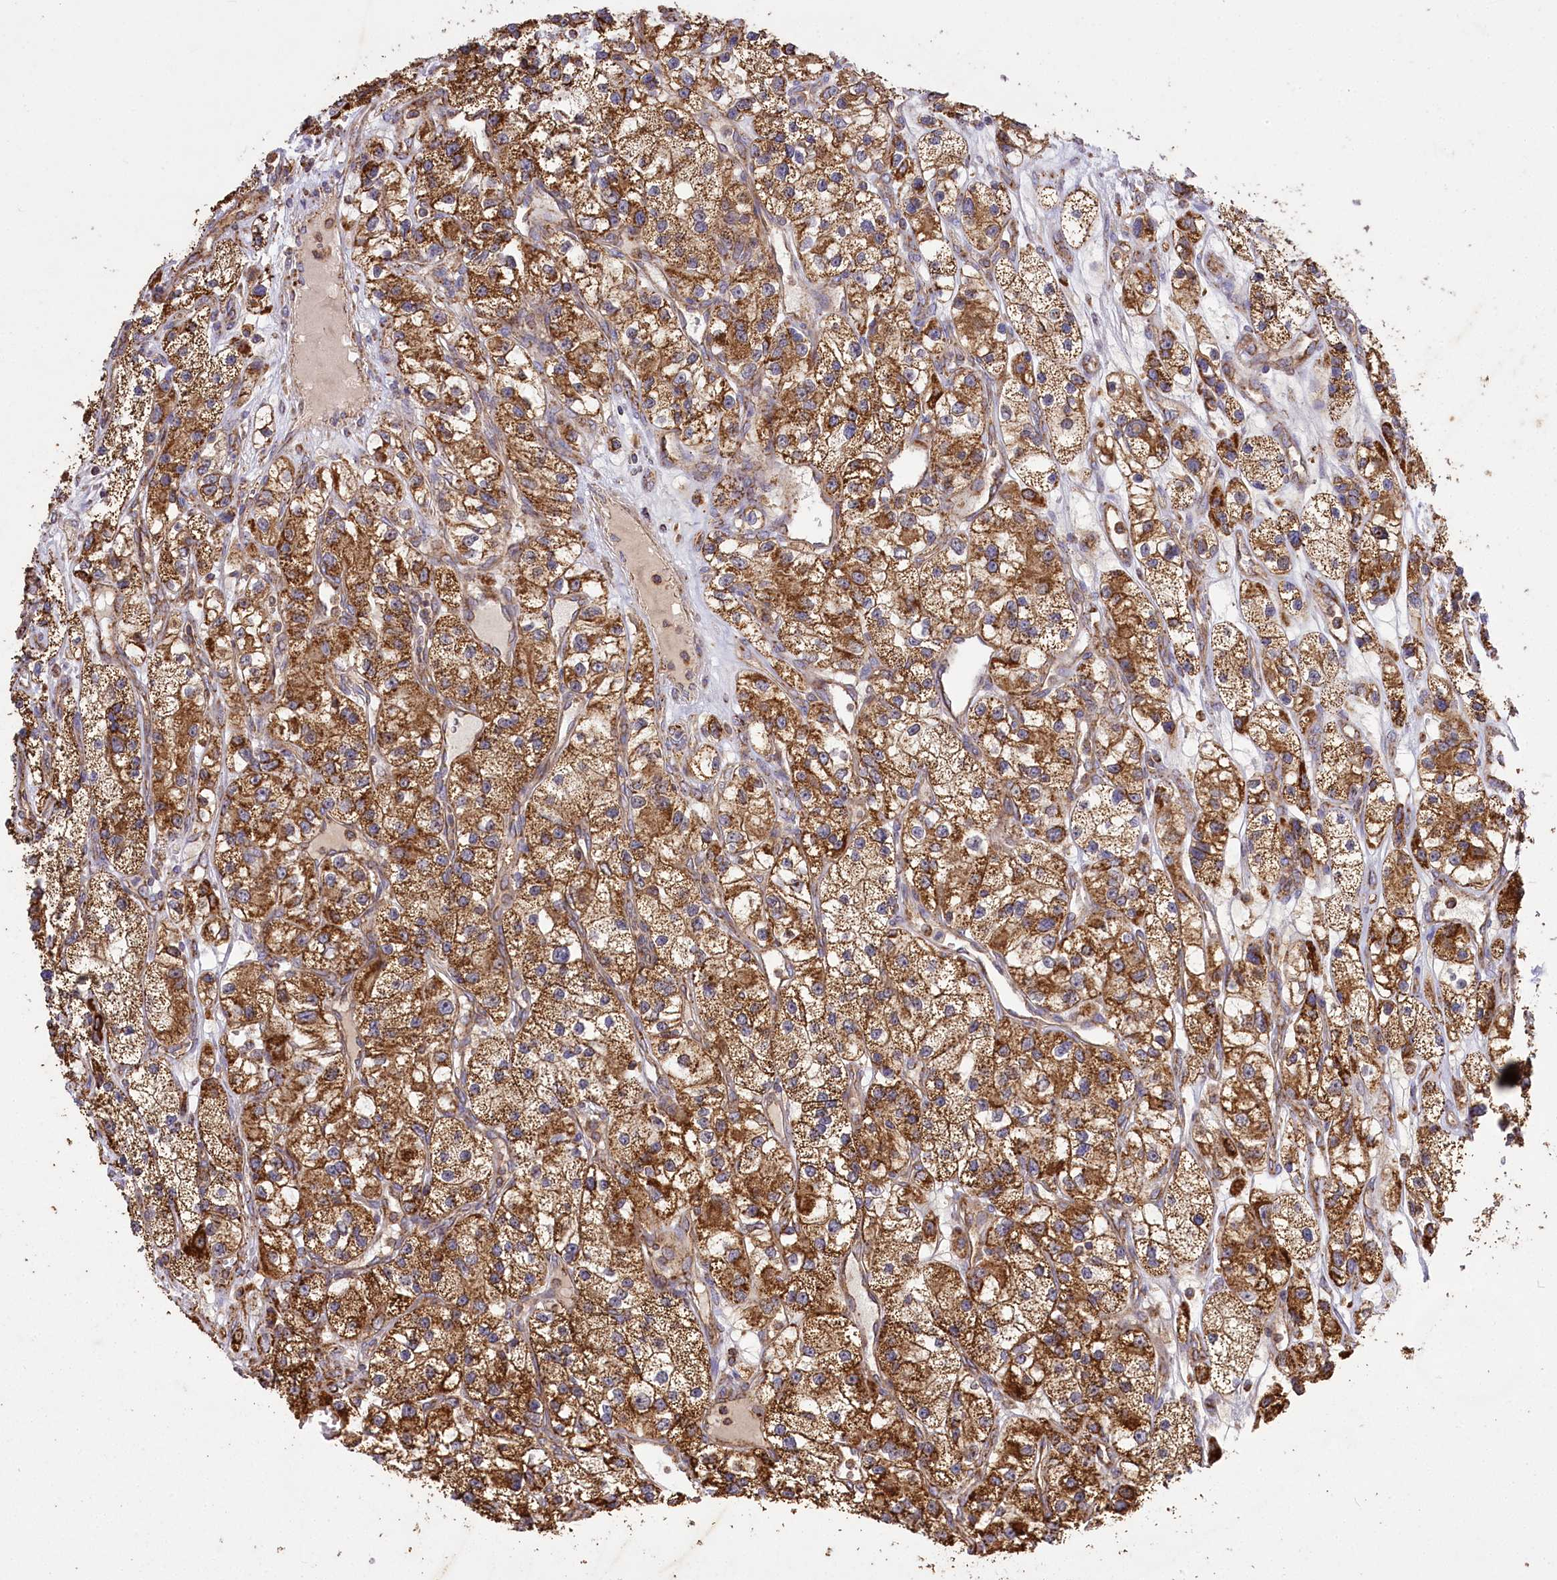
{"staining": {"intensity": "strong", "quantity": ">75%", "location": "cytoplasmic/membranous"}, "tissue": "renal cancer", "cell_type": "Tumor cells", "image_type": "cancer", "snomed": [{"axis": "morphology", "description": "Adenocarcinoma, NOS"}, {"axis": "topography", "description": "Kidney"}], "caption": "Immunohistochemical staining of human renal cancer (adenocarcinoma) demonstrates strong cytoplasmic/membranous protein positivity in about >75% of tumor cells.", "gene": "CARD19", "patient": {"sex": "female", "age": 57}}